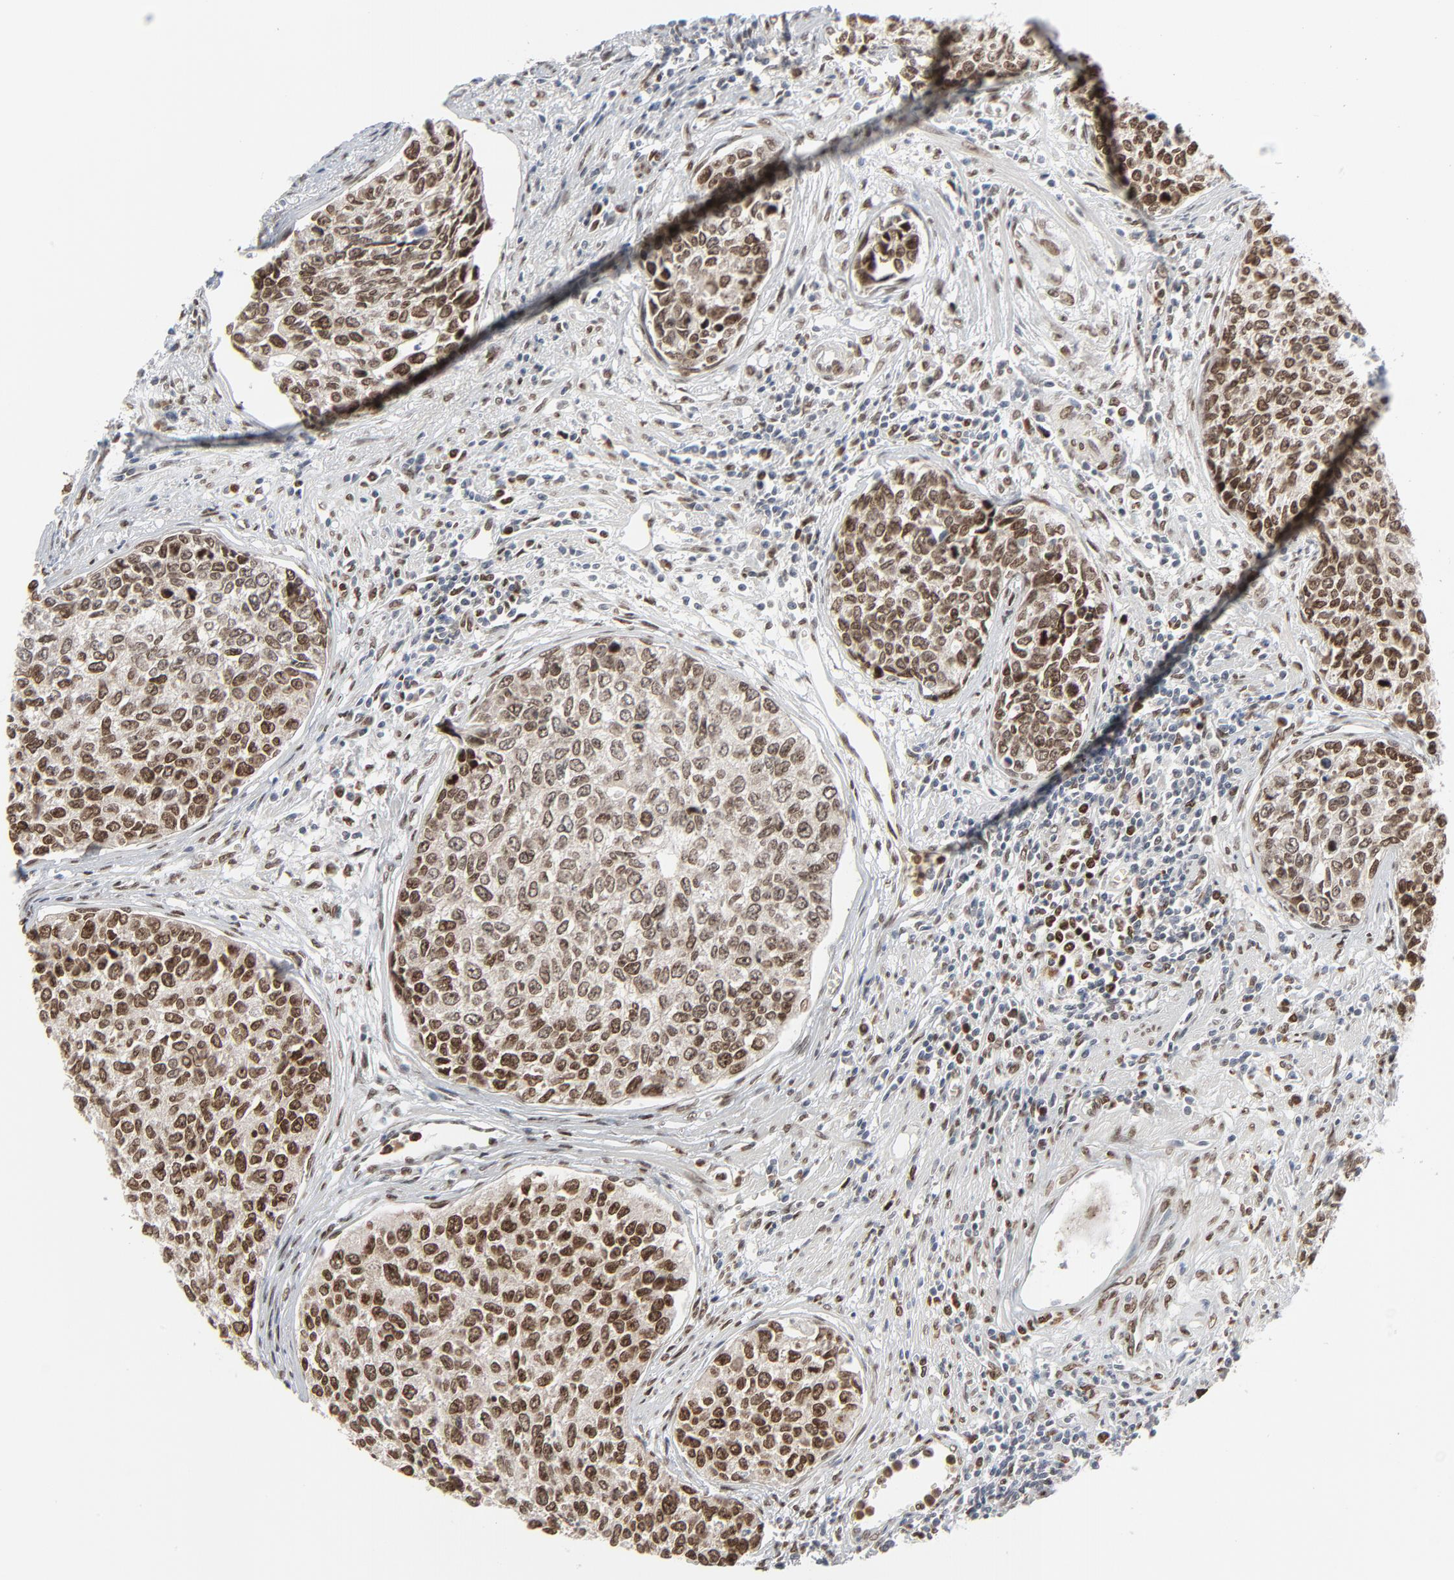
{"staining": {"intensity": "strong", "quantity": ">75%", "location": "nuclear"}, "tissue": "urothelial cancer", "cell_type": "Tumor cells", "image_type": "cancer", "snomed": [{"axis": "morphology", "description": "Urothelial carcinoma, High grade"}, {"axis": "topography", "description": "Urinary bladder"}], "caption": "Urothelial cancer stained with DAB immunohistochemistry (IHC) shows high levels of strong nuclear staining in approximately >75% of tumor cells.", "gene": "CUX1", "patient": {"sex": "male", "age": 81}}